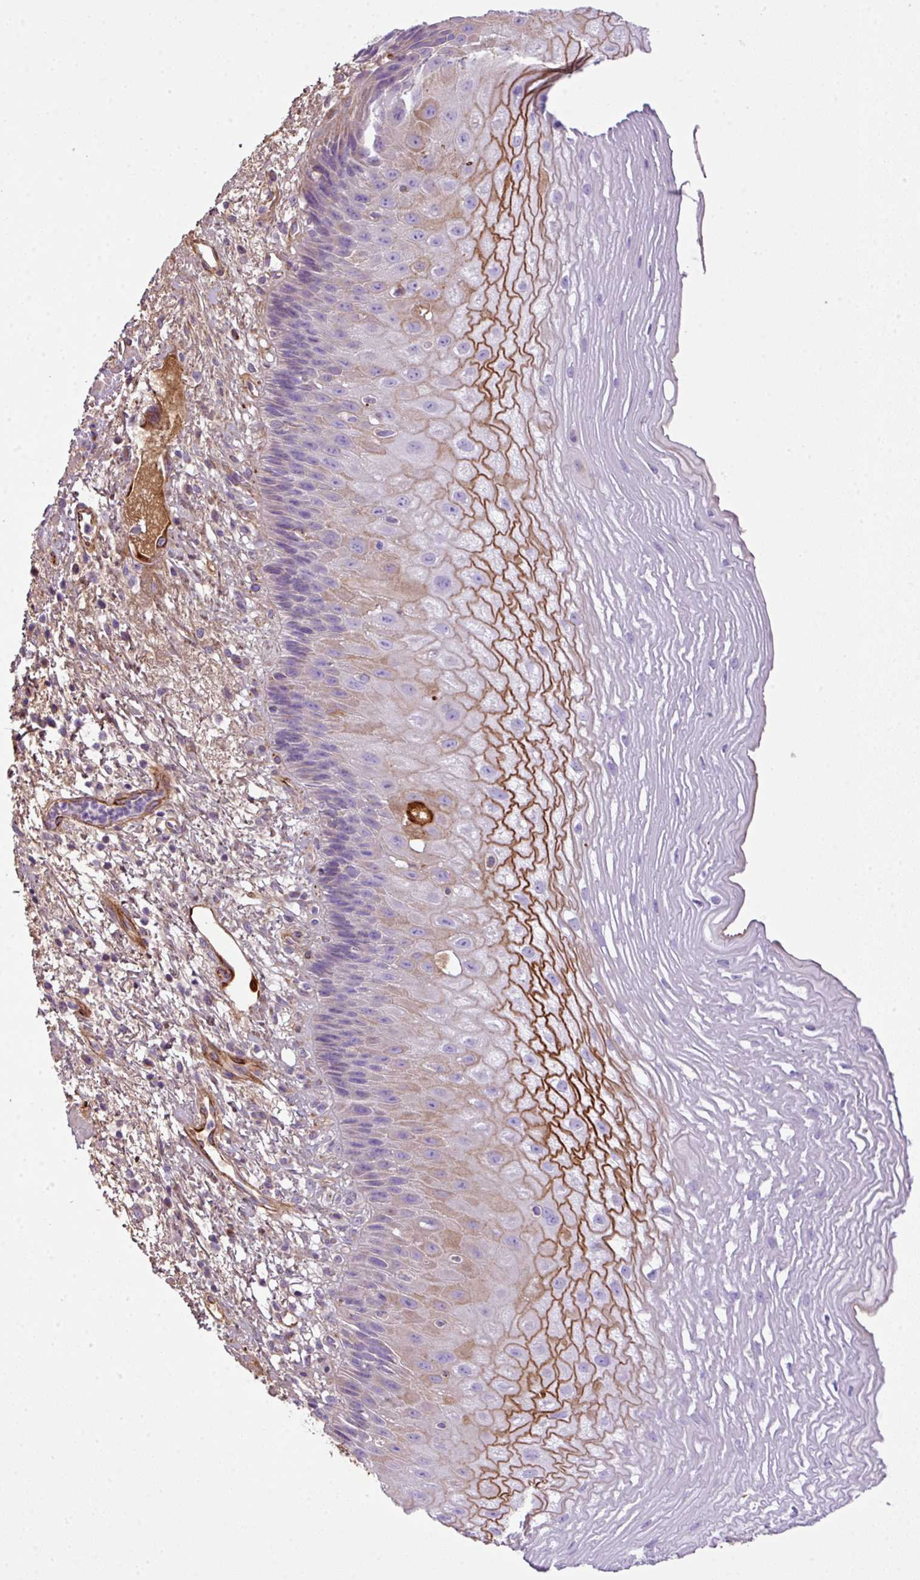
{"staining": {"intensity": "moderate", "quantity": "<25%", "location": "cytoplasmic/membranous"}, "tissue": "esophagus", "cell_type": "Squamous epithelial cells", "image_type": "normal", "snomed": [{"axis": "morphology", "description": "Normal tissue, NOS"}, {"axis": "topography", "description": "Esophagus"}], "caption": "Immunohistochemistry of unremarkable esophagus displays low levels of moderate cytoplasmic/membranous expression in approximately <25% of squamous epithelial cells.", "gene": "CTXN2", "patient": {"sex": "male", "age": 60}}